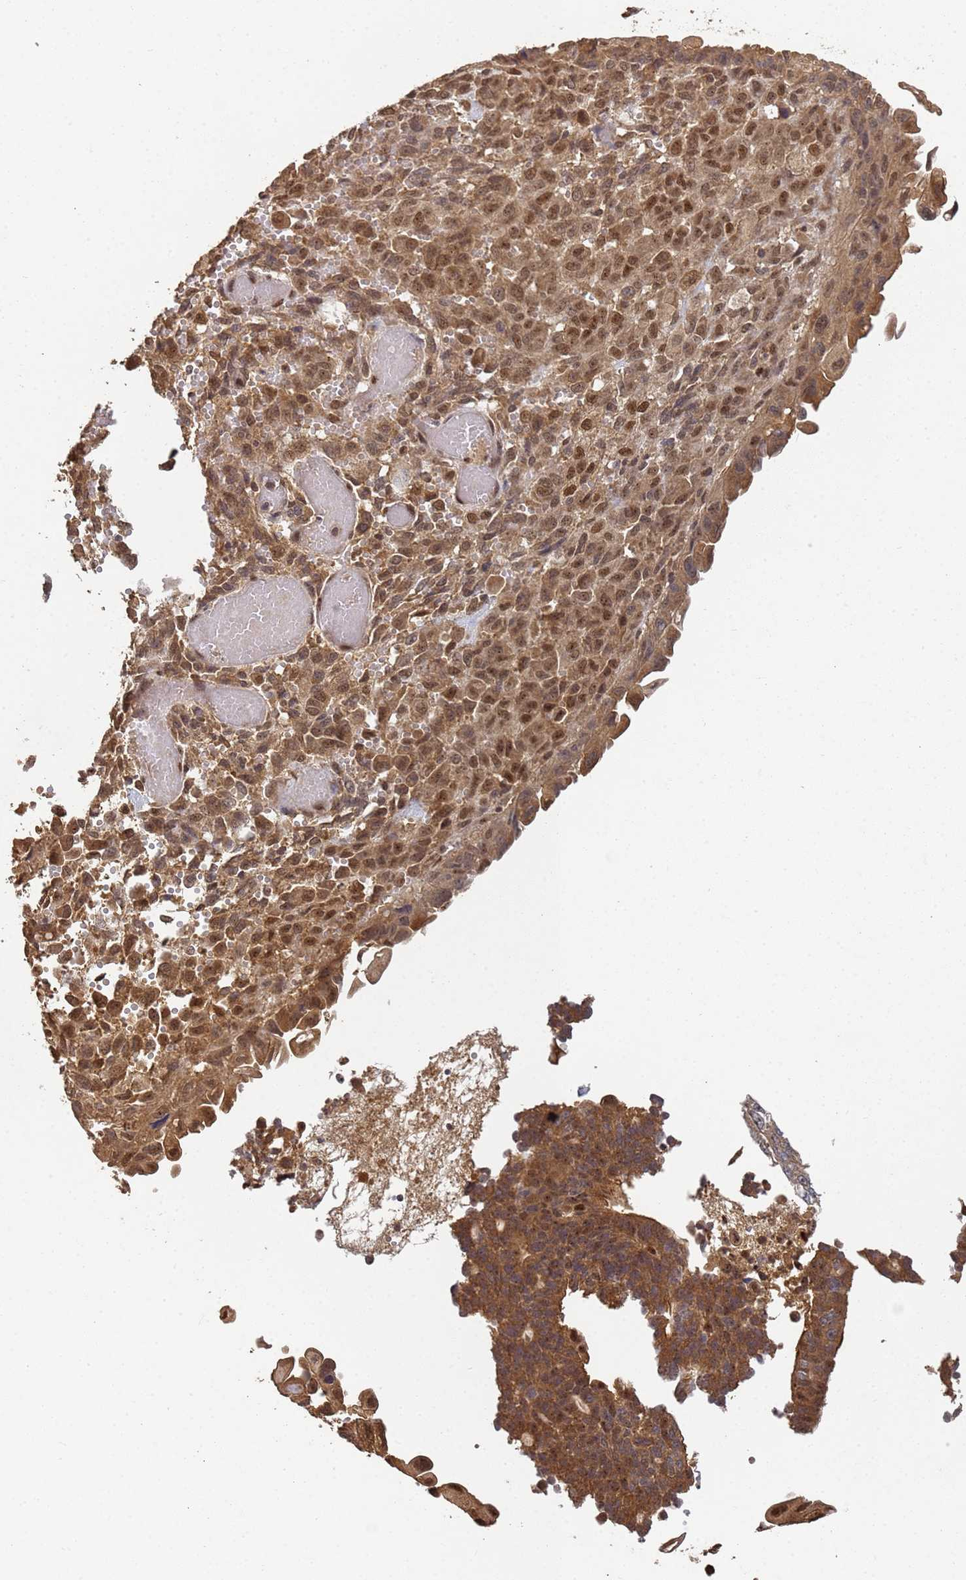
{"staining": {"intensity": "moderate", "quantity": "25%-75%", "location": "cytoplasmic/membranous,nuclear"}, "tissue": "endometrial cancer", "cell_type": "Tumor cells", "image_type": "cancer", "snomed": [{"axis": "morphology", "description": "Adenocarcinoma, NOS"}, {"axis": "topography", "description": "Endometrium"}], "caption": "Protein staining exhibits moderate cytoplasmic/membranous and nuclear expression in approximately 25%-75% of tumor cells in endometrial cancer (adenocarcinoma).", "gene": "SECISBP2", "patient": {"sex": "female", "age": 32}}